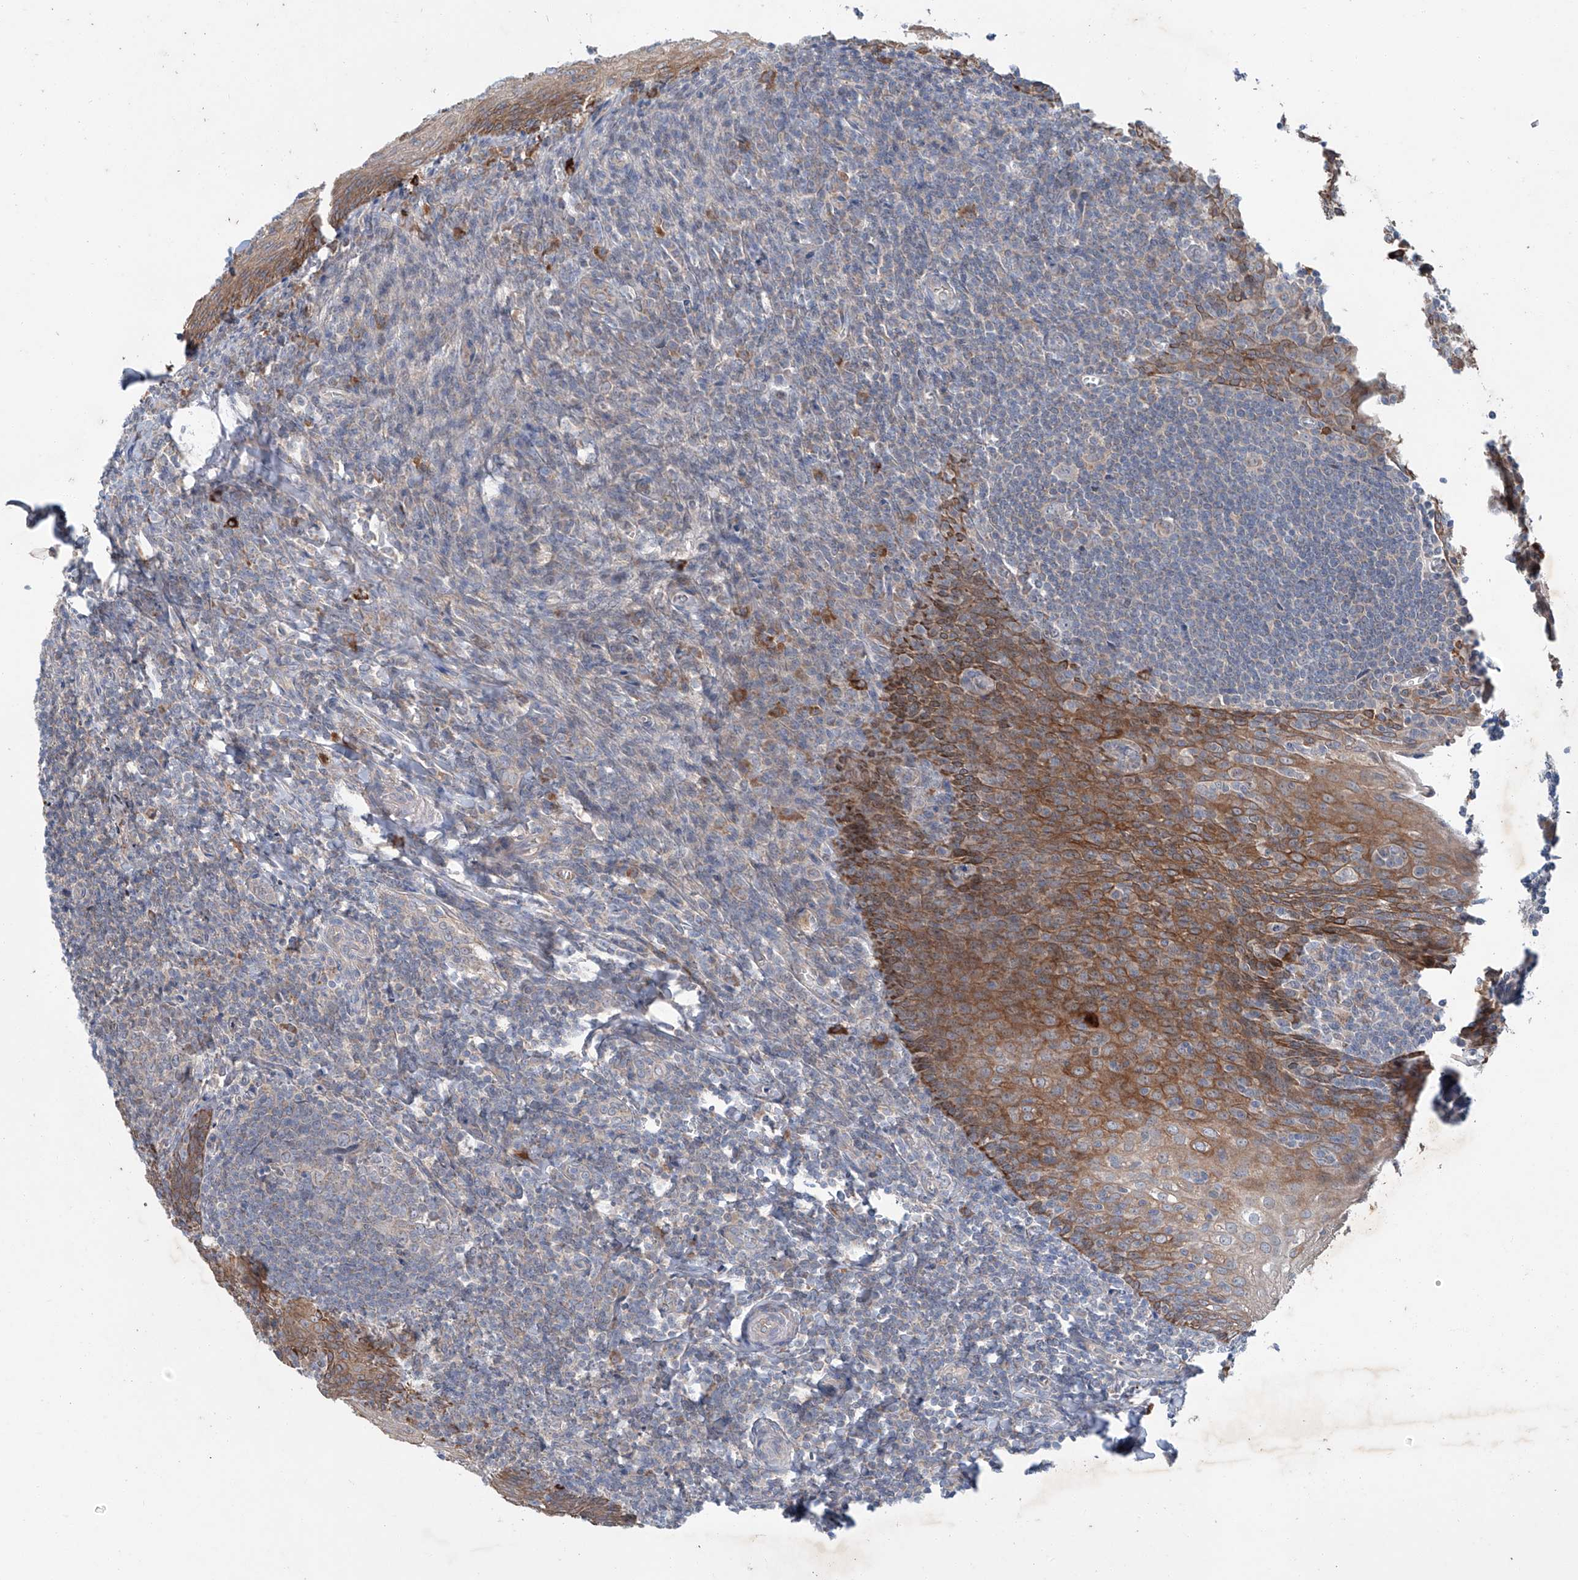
{"staining": {"intensity": "negative", "quantity": "none", "location": "none"}, "tissue": "tonsil", "cell_type": "Germinal center cells", "image_type": "normal", "snomed": [{"axis": "morphology", "description": "Normal tissue, NOS"}, {"axis": "topography", "description": "Tonsil"}], "caption": "The micrograph demonstrates no significant staining in germinal center cells of tonsil. The staining was performed using DAB (3,3'-diaminobenzidine) to visualize the protein expression in brown, while the nuclei were stained in blue with hematoxylin (Magnification: 20x).", "gene": "SIX4", "patient": {"sex": "male", "age": 27}}